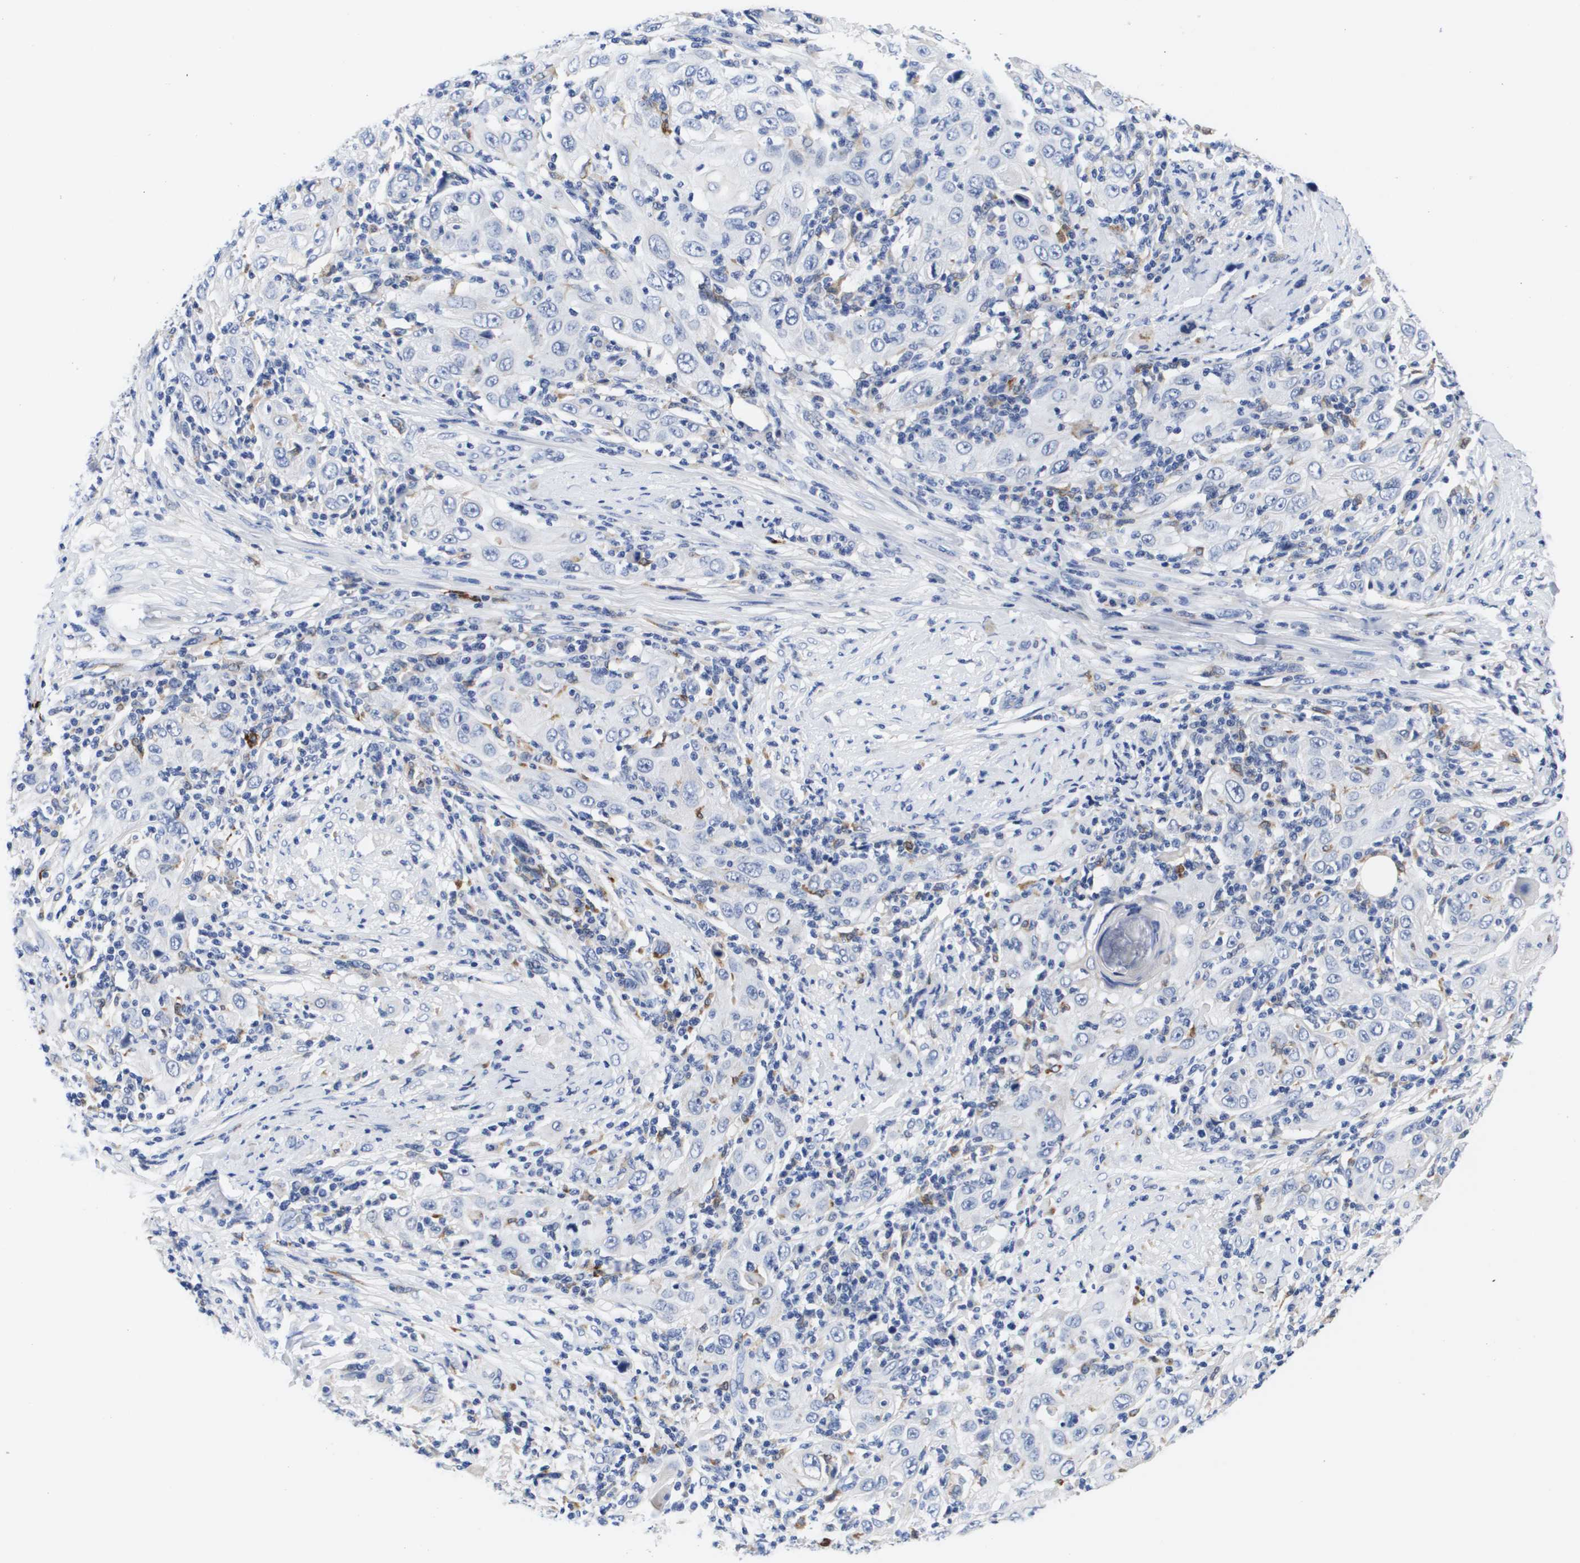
{"staining": {"intensity": "negative", "quantity": "none", "location": "none"}, "tissue": "skin cancer", "cell_type": "Tumor cells", "image_type": "cancer", "snomed": [{"axis": "morphology", "description": "Squamous cell carcinoma, NOS"}, {"axis": "topography", "description": "Skin"}], "caption": "The photomicrograph displays no significant staining in tumor cells of skin squamous cell carcinoma.", "gene": "HMOX1", "patient": {"sex": "female", "age": 88}}